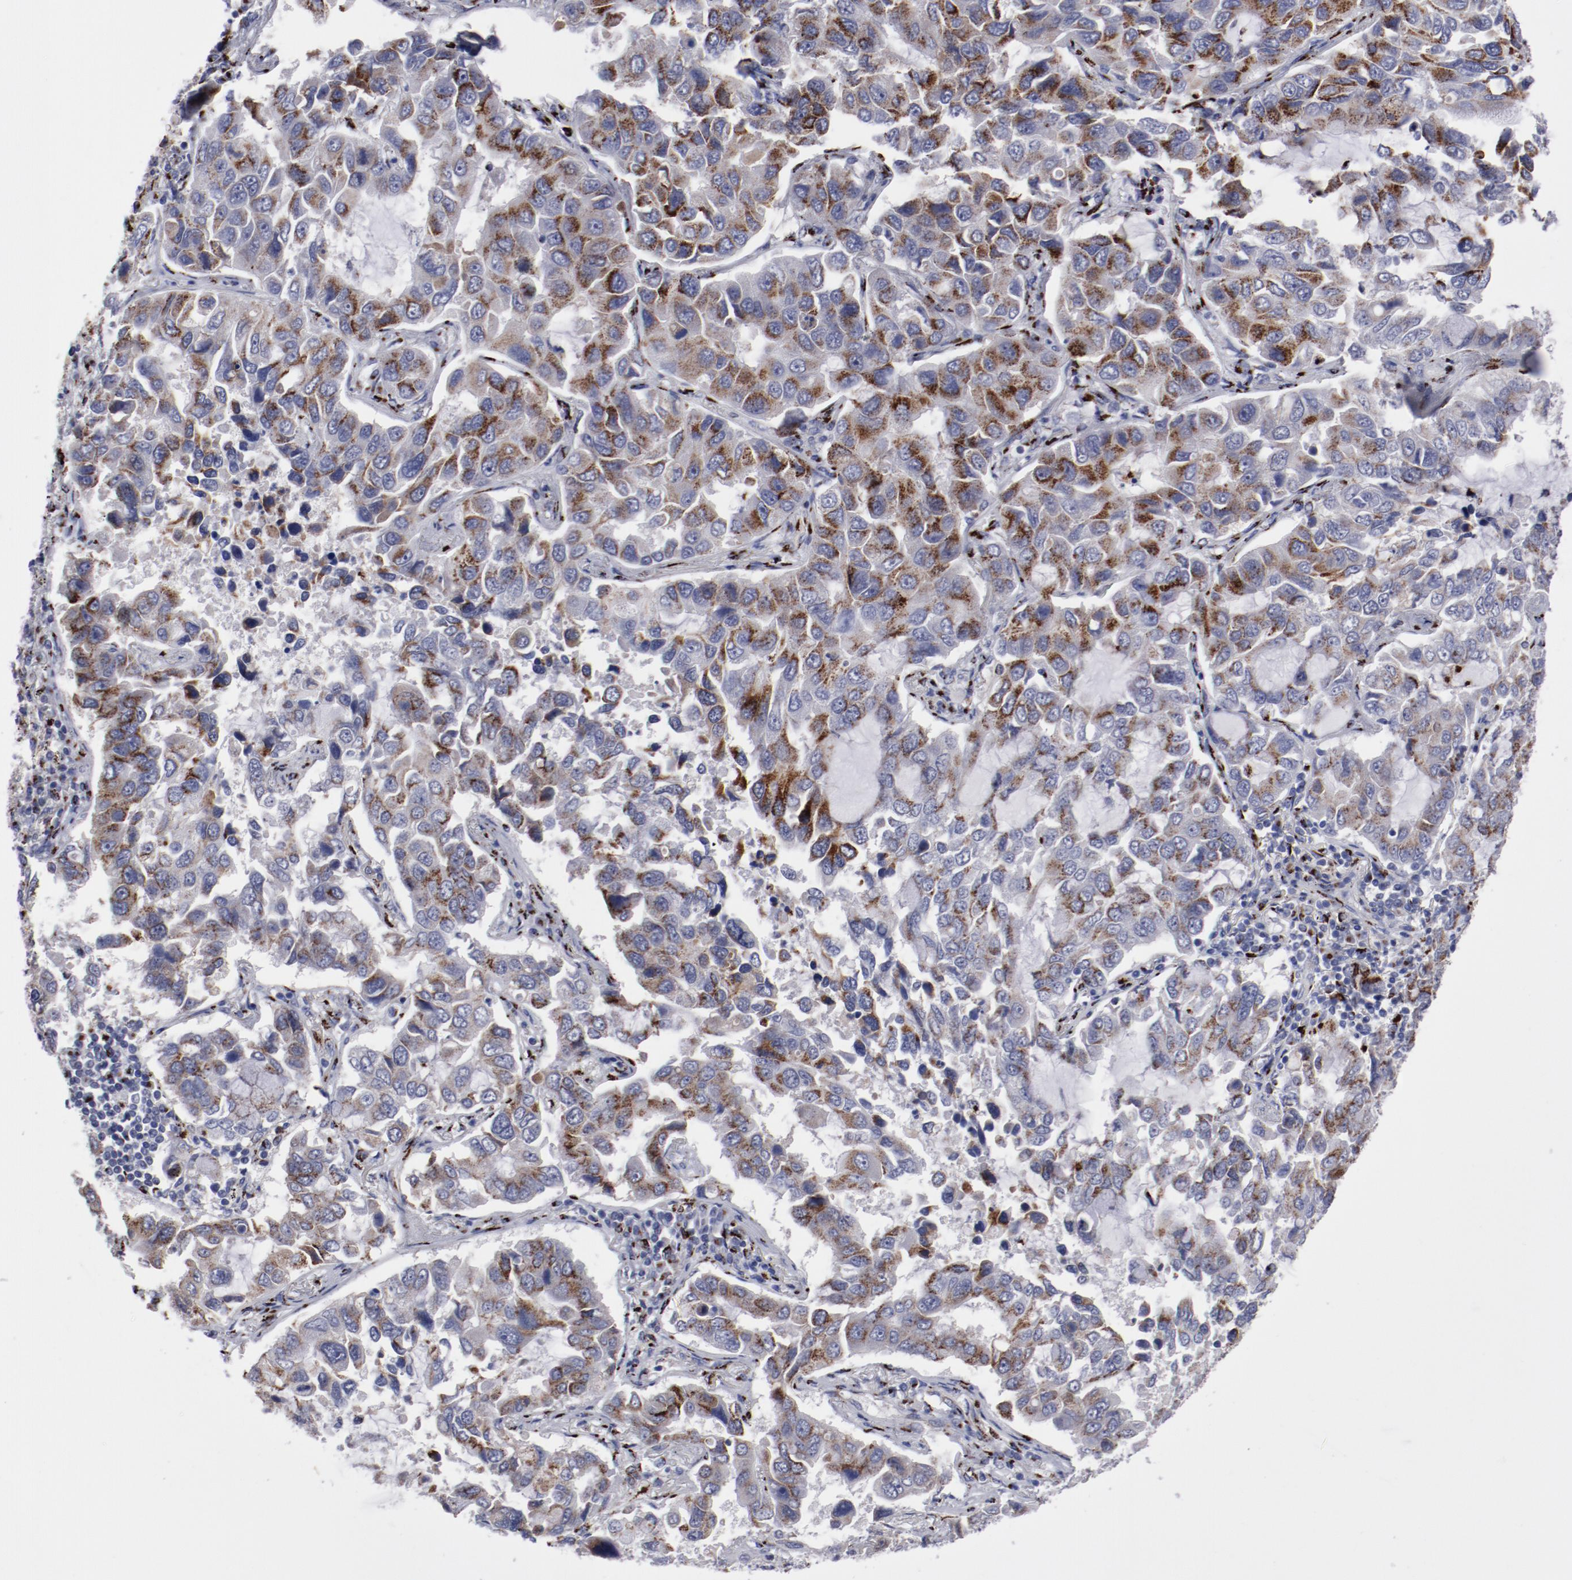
{"staining": {"intensity": "strong", "quantity": ">75%", "location": "cytoplasmic/membranous"}, "tissue": "lung cancer", "cell_type": "Tumor cells", "image_type": "cancer", "snomed": [{"axis": "morphology", "description": "Adenocarcinoma, NOS"}, {"axis": "topography", "description": "Lung"}], "caption": "Lung cancer (adenocarcinoma) was stained to show a protein in brown. There is high levels of strong cytoplasmic/membranous expression in approximately >75% of tumor cells.", "gene": "GOLIM4", "patient": {"sex": "male", "age": 64}}